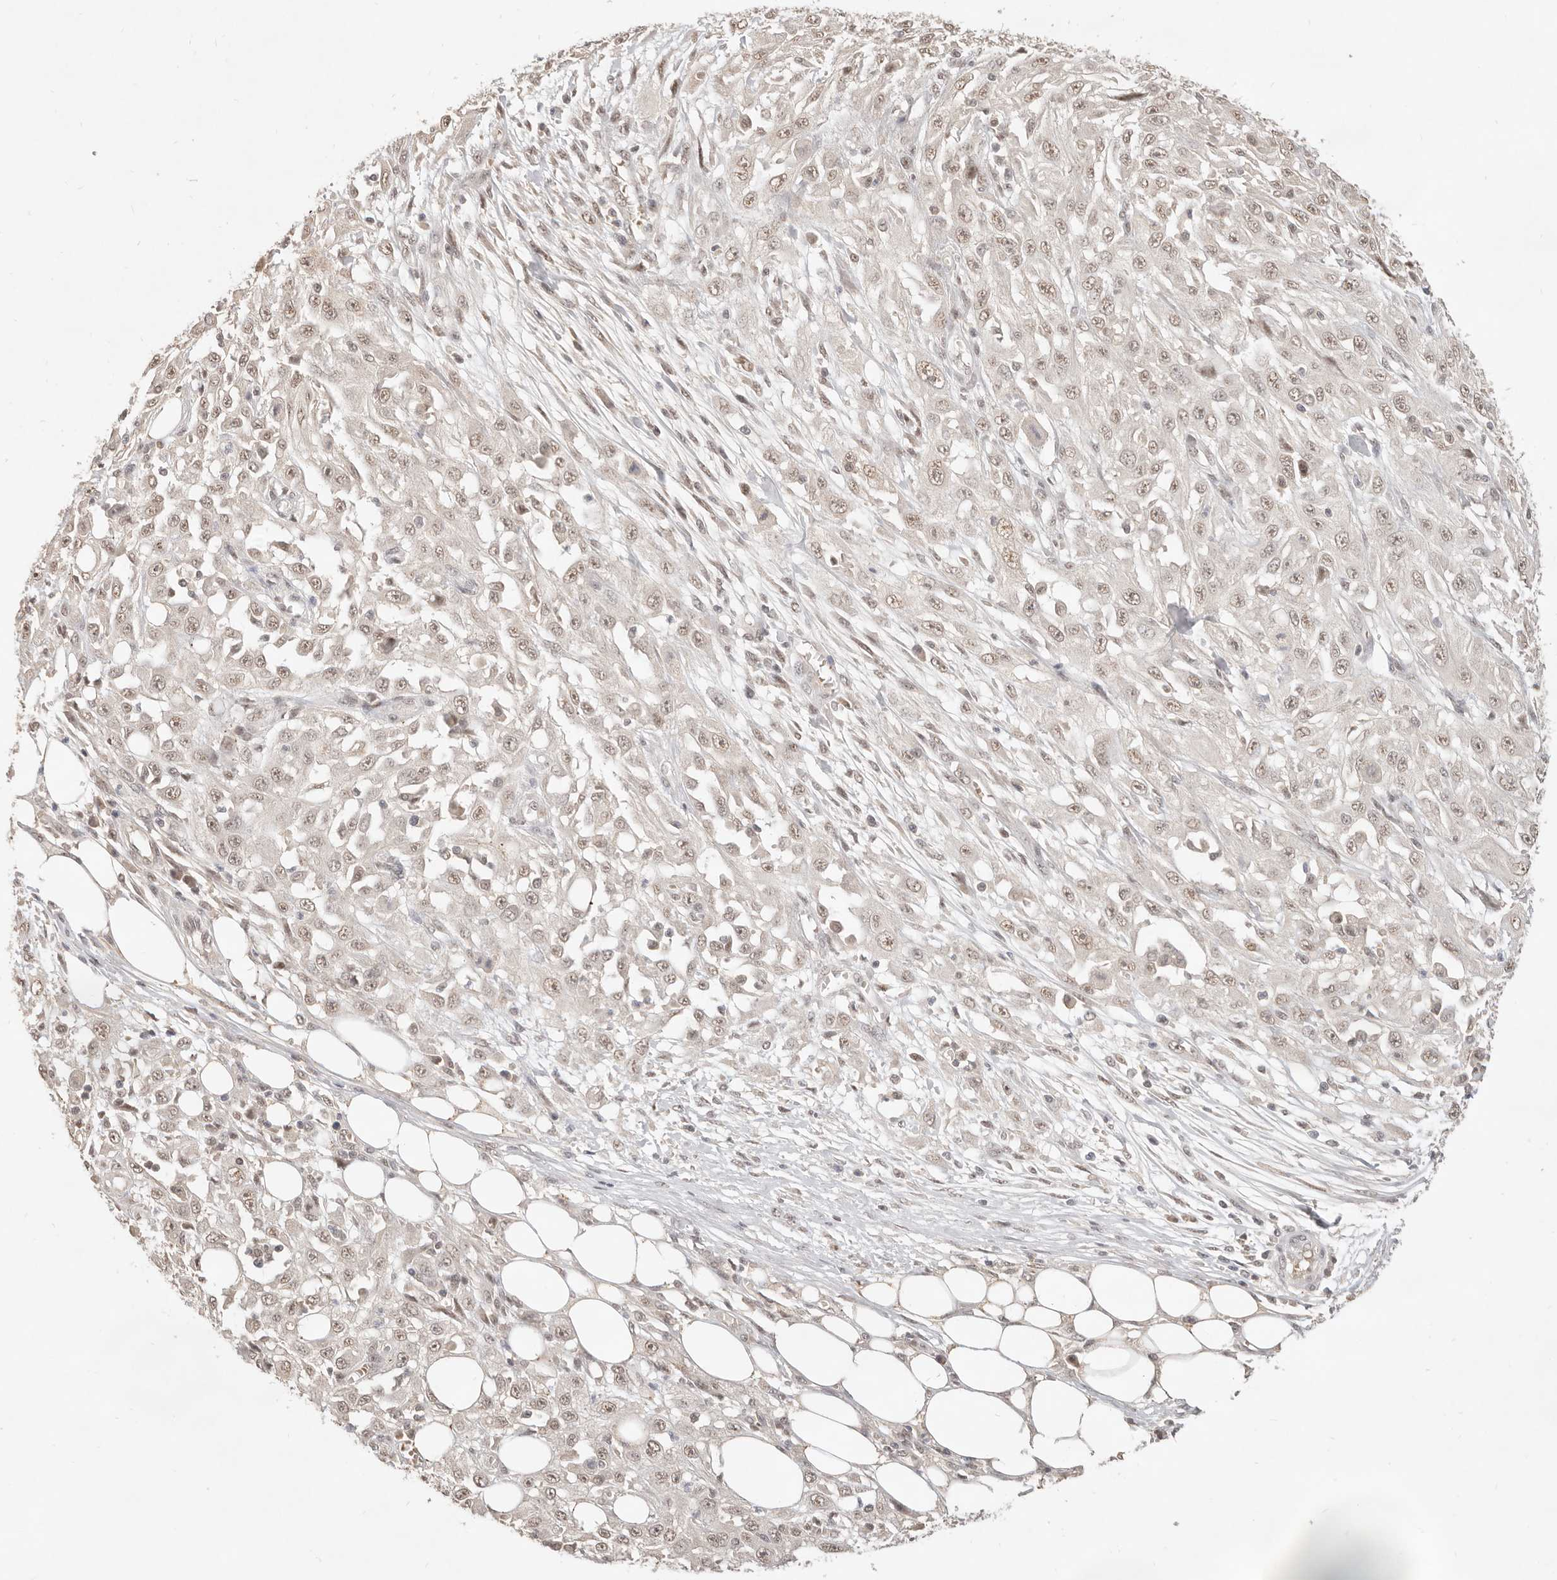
{"staining": {"intensity": "moderate", "quantity": ">75%", "location": "nuclear"}, "tissue": "skin cancer", "cell_type": "Tumor cells", "image_type": "cancer", "snomed": [{"axis": "morphology", "description": "Squamous cell carcinoma, NOS"}, {"axis": "morphology", "description": "Squamous cell carcinoma, metastatic, NOS"}, {"axis": "topography", "description": "Skin"}, {"axis": "topography", "description": "Lymph node"}], "caption": "Moderate nuclear expression is appreciated in about >75% of tumor cells in skin cancer. (Brightfield microscopy of DAB IHC at high magnification).", "gene": "MEP1A", "patient": {"sex": "male", "age": 75}}